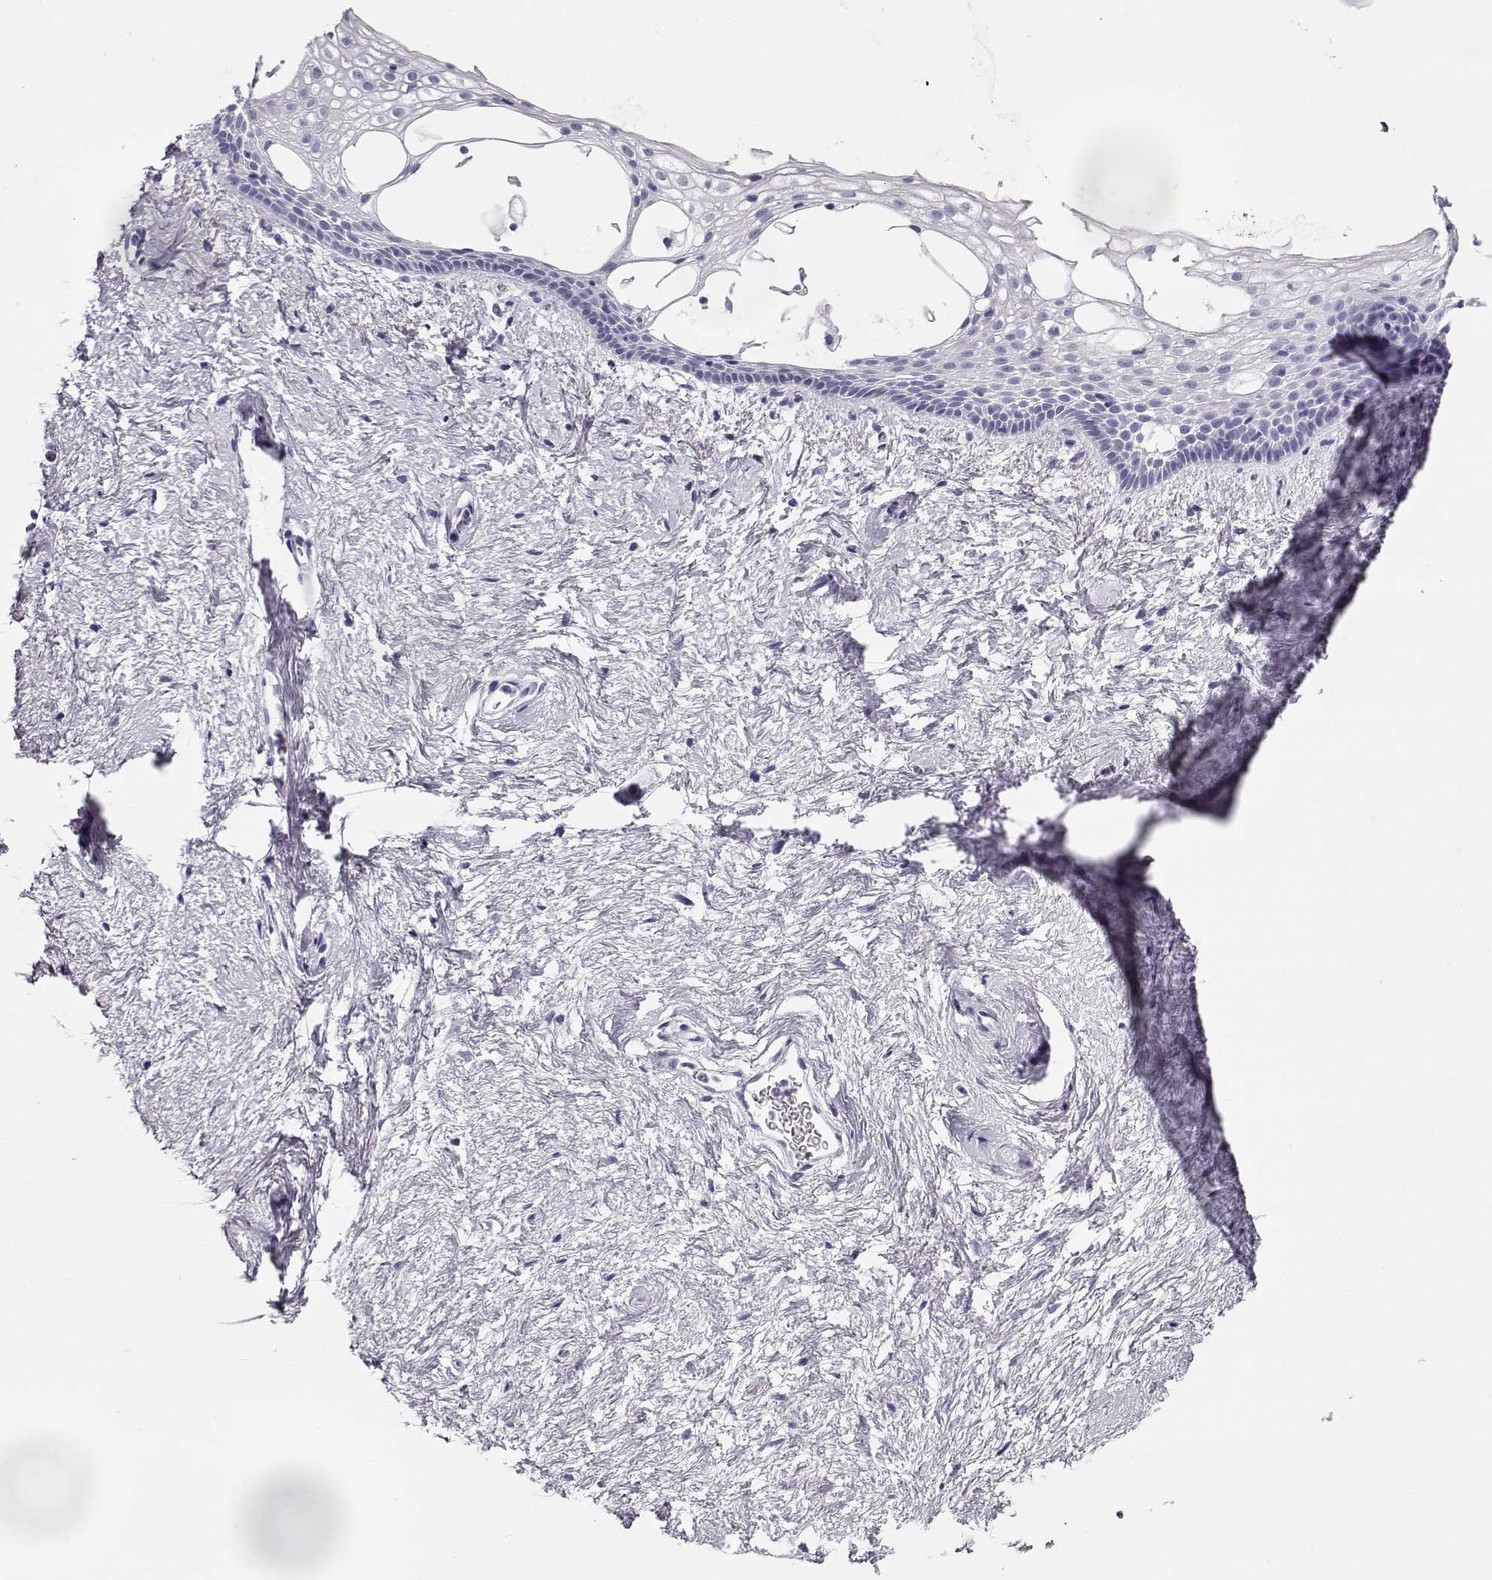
{"staining": {"intensity": "negative", "quantity": "none", "location": "none"}, "tissue": "vagina", "cell_type": "Squamous epithelial cells", "image_type": "normal", "snomed": [{"axis": "morphology", "description": "Normal tissue, NOS"}, {"axis": "topography", "description": "Vagina"}], "caption": "Immunohistochemical staining of benign vagina displays no significant staining in squamous epithelial cells. (IHC, brightfield microscopy, high magnification).", "gene": "MAGEC1", "patient": {"sex": "female", "age": 61}}